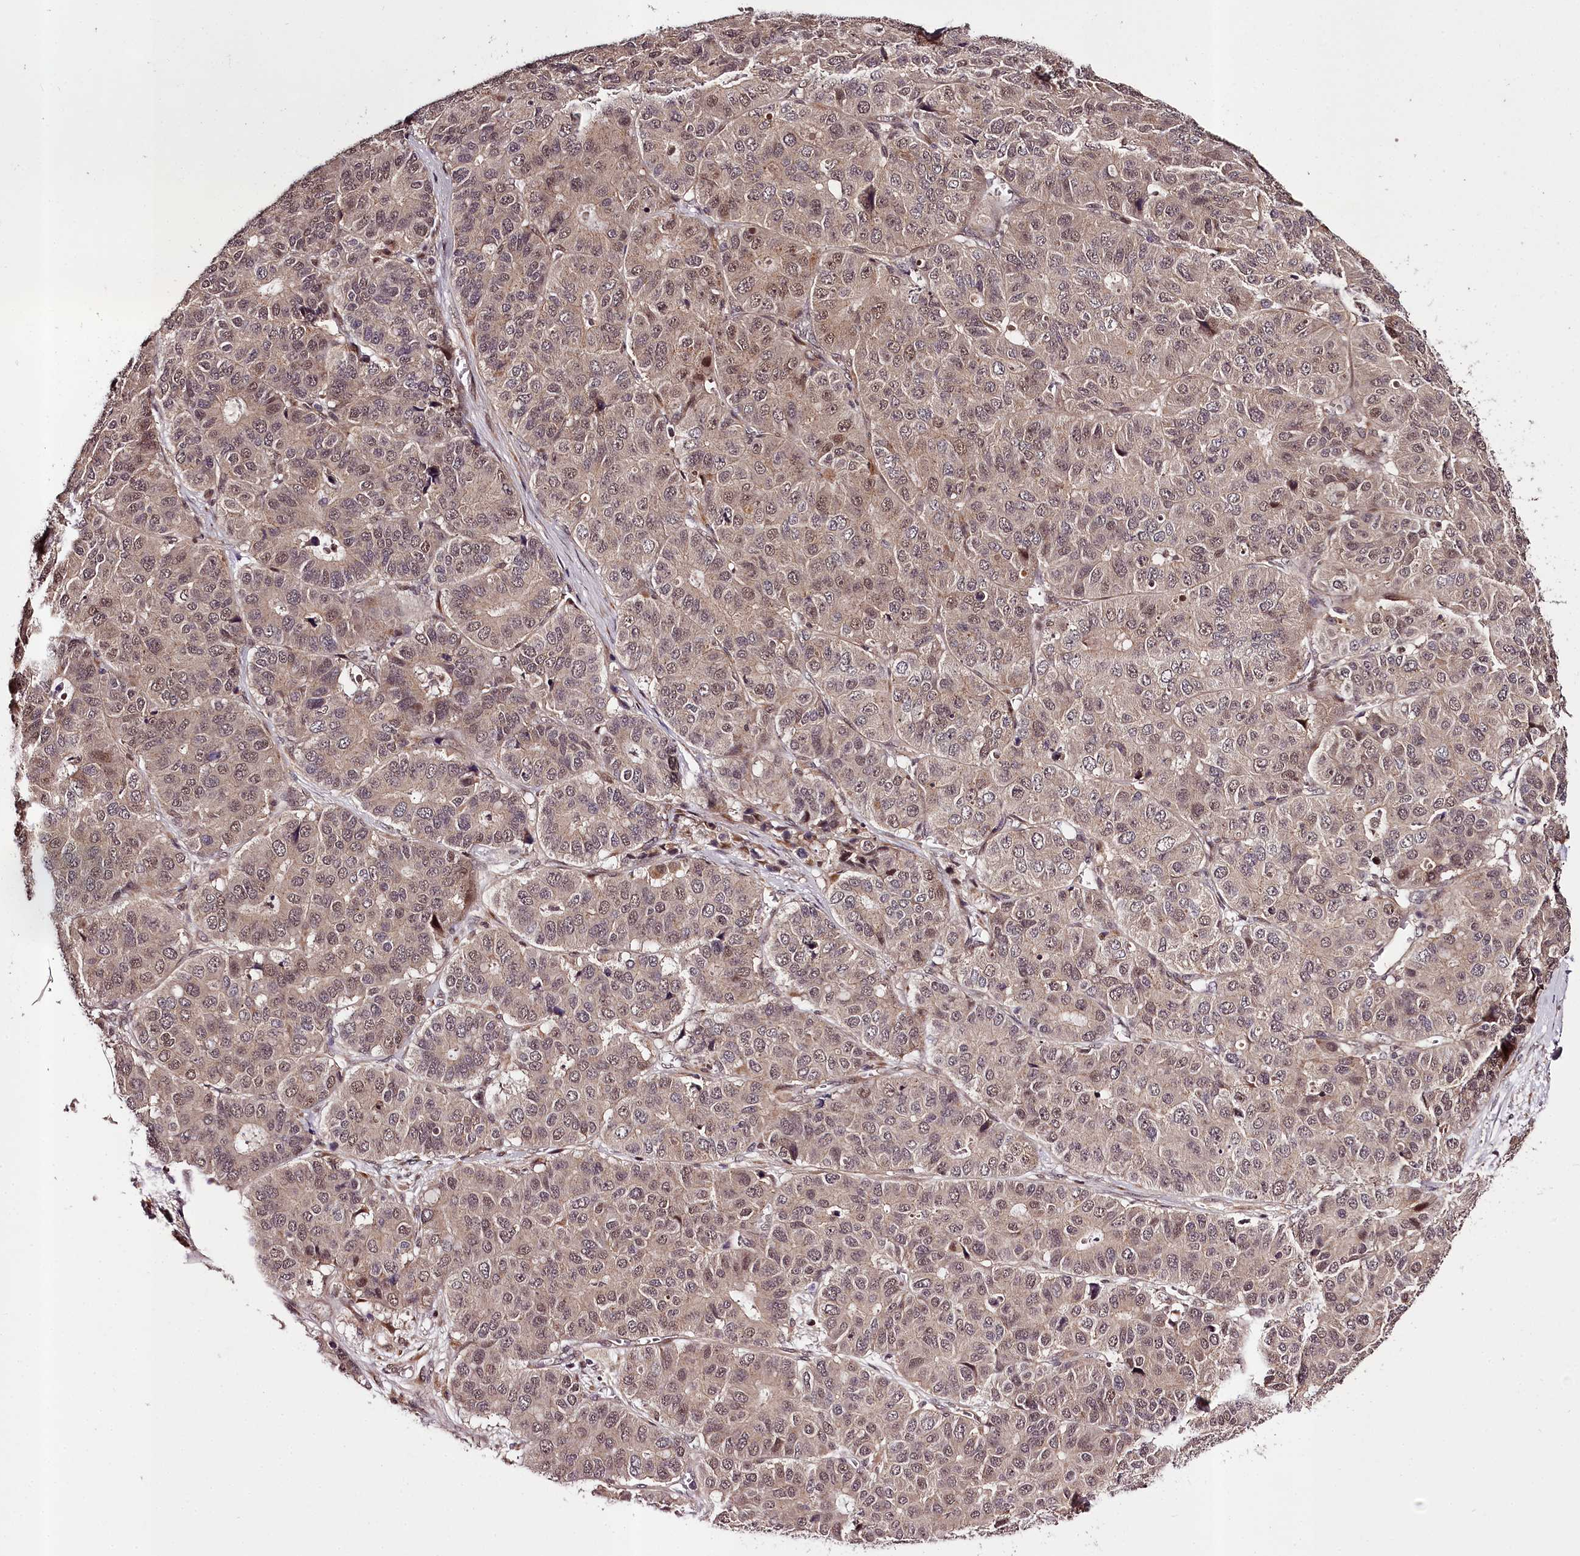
{"staining": {"intensity": "weak", "quantity": "25%-75%", "location": "nuclear"}, "tissue": "pancreatic cancer", "cell_type": "Tumor cells", "image_type": "cancer", "snomed": [{"axis": "morphology", "description": "Adenocarcinoma, NOS"}, {"axis": "topography", "description": "Pancreas"}], "caption": "The image demonstrates immunohistochemical staining of pancreatic cancer (adenocarcinoma). There is weak nuclear expression is present in approximately 25%-75% of tumor cells. Using DAB (3,3'-diaminobenzidine) (brown) and hematoxylin (blue) stains, captured at high magnification using brightfield microscopy.", "gene": "MAML3", "patient": {"sex": "male", "age": 50}}